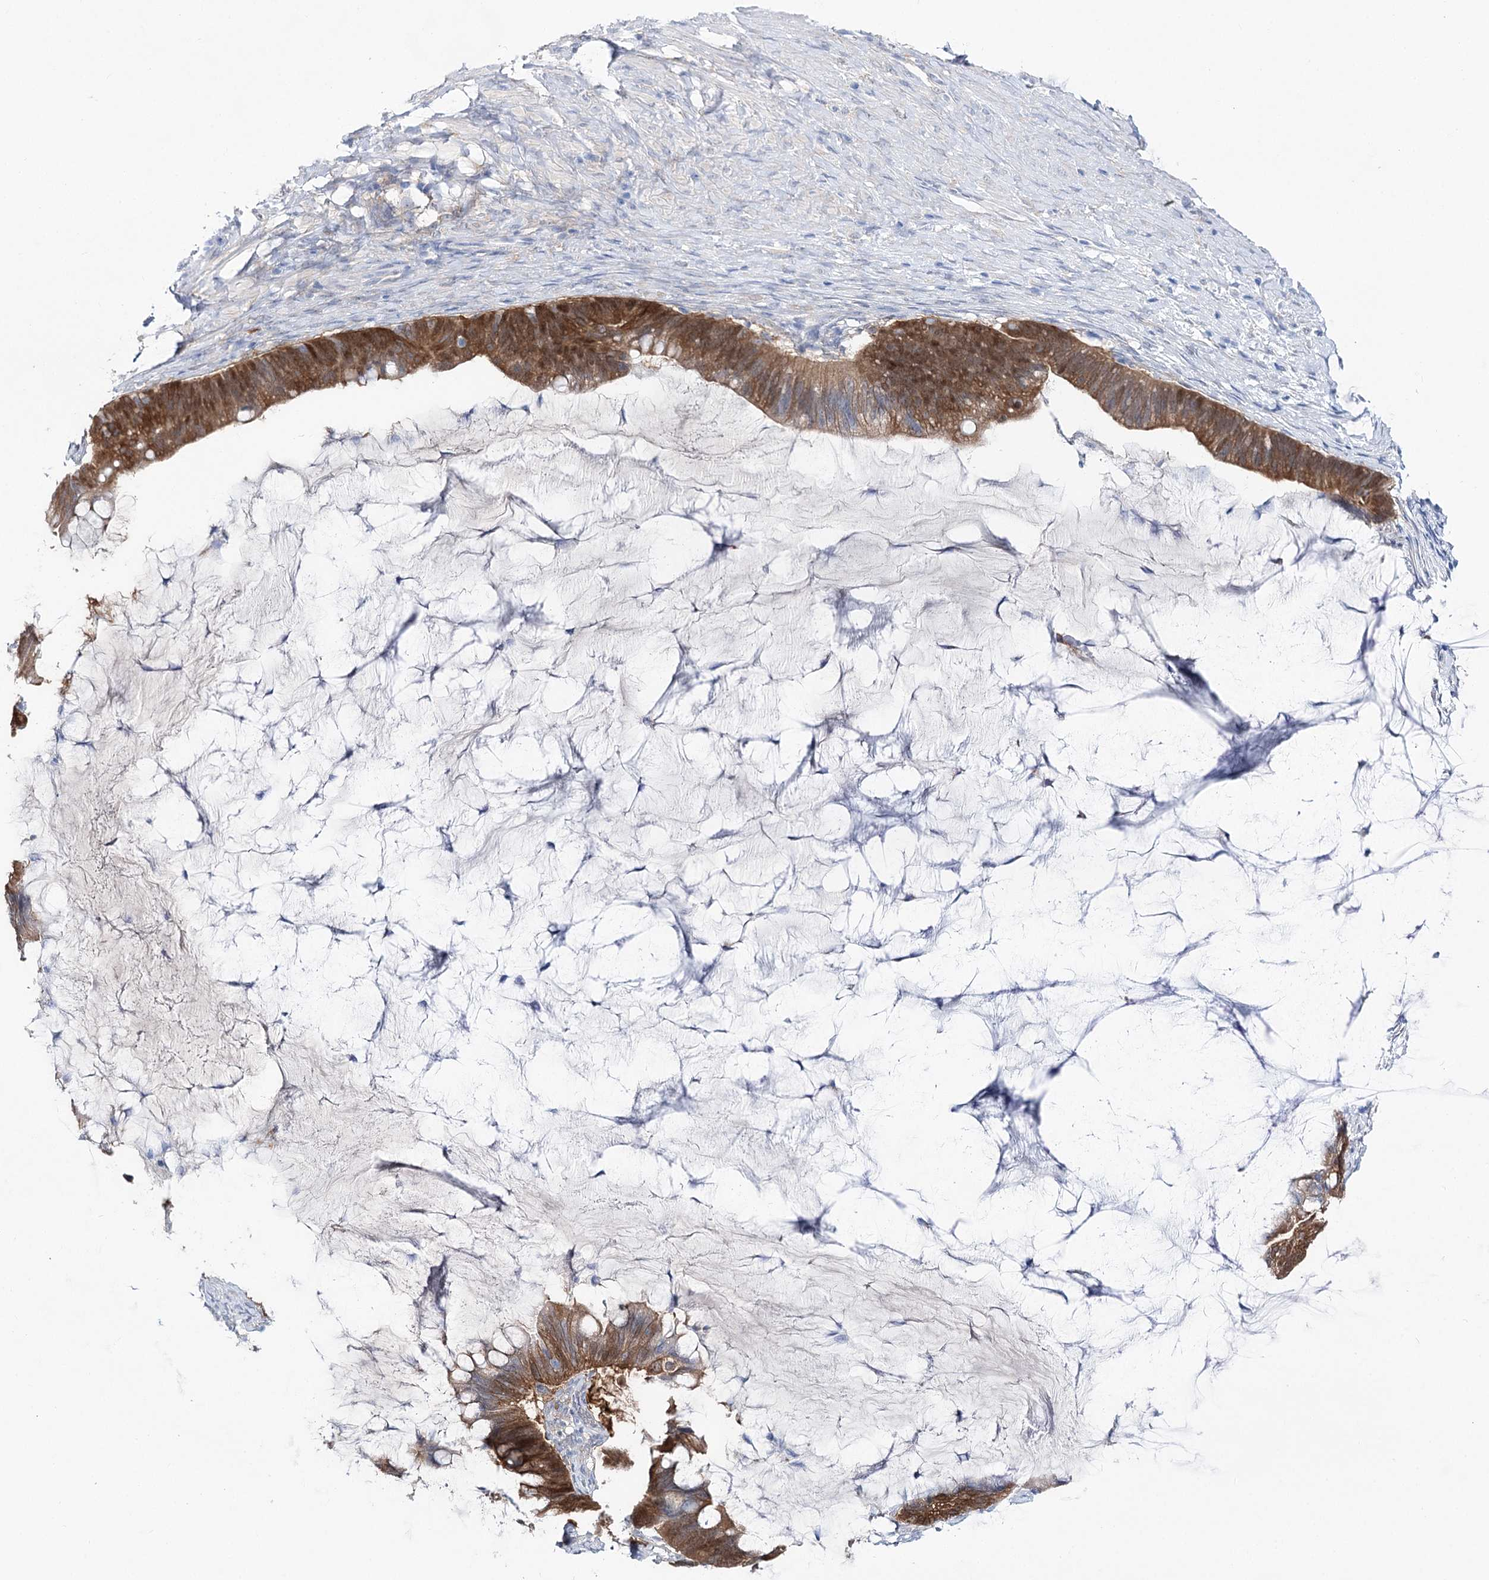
{"staining": {"intensity": "strong", "quantity": ">75%", "location": "cytoplasmic/membranous"}, "tissue": "ovarian cancer", "cell_type": "Tumor cells", "image_type": "cancer", "snomed": [{"axis": "morphology", "description": "Cystadenocarcinoma, mucinous, NOS"}, {"axis": "topography", "description": "Ovary"}], "caption": "Tumor cells show high levels of strong cytoplasmic/membranous expression in about >75% of cells in human ovarian cancer (mucinous cystadenocarcinoma).", "gene": "UGDH", "patient": {"sex": "female", "age": 61}}